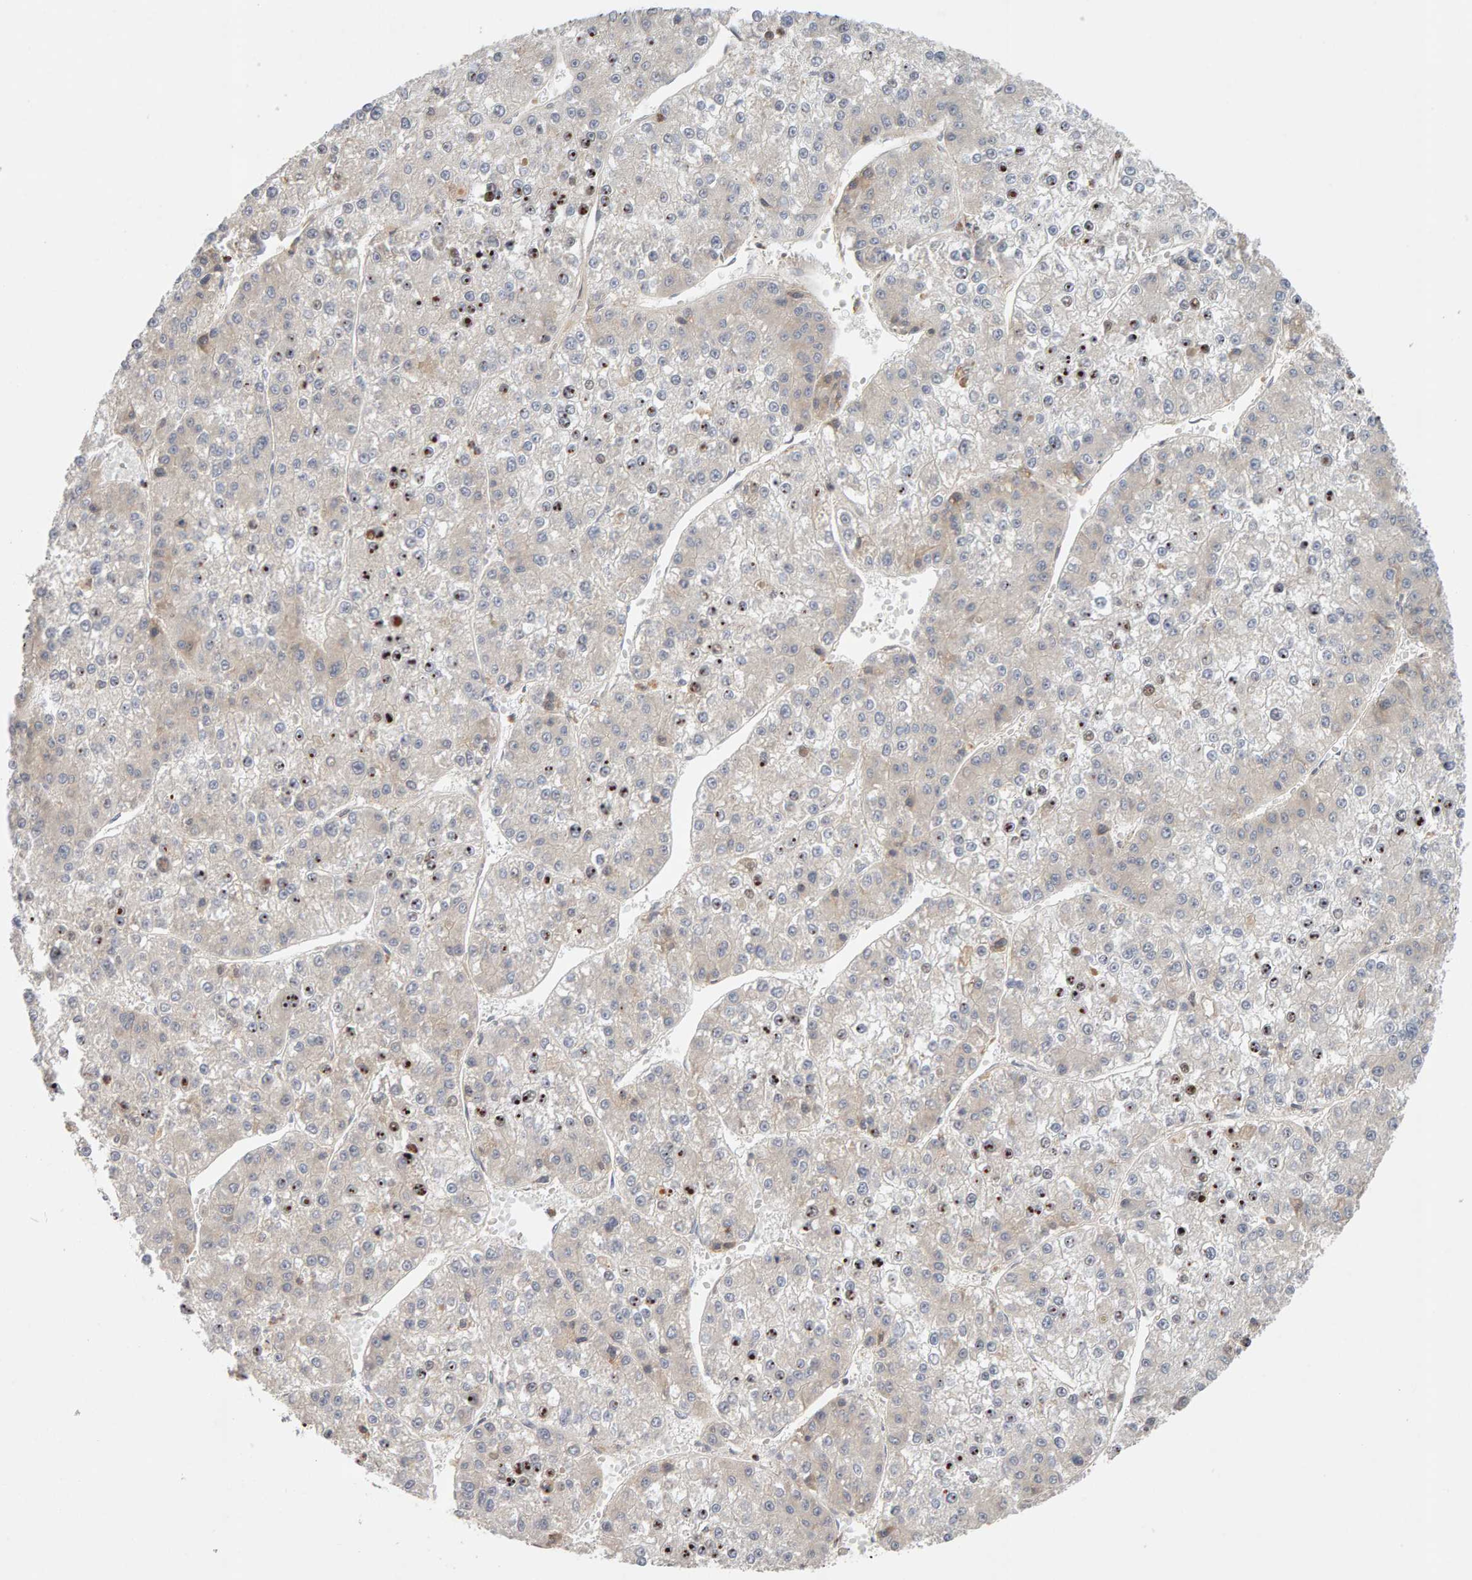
{"staining": {"intensity": "strong", "quantity": "<25%", "location": "nuclear"}, "tissue": "liver cancer", "cell_type": "Tumor cells", "image_type": "cancer", "snomed": [{"axis": "morphology", "description": "Carcinoma, Hepatocellular, NOS"}, {"axis": "topography", "description": "Liver"}], "caption": "The image shows staining of liver cancer (hepatocellular carcinoma), revealing strong nuclear protein expression (brown color) within tumor cells.", "gene": "NUDCD1", "patient": {"sex": "female", "age": 73}}